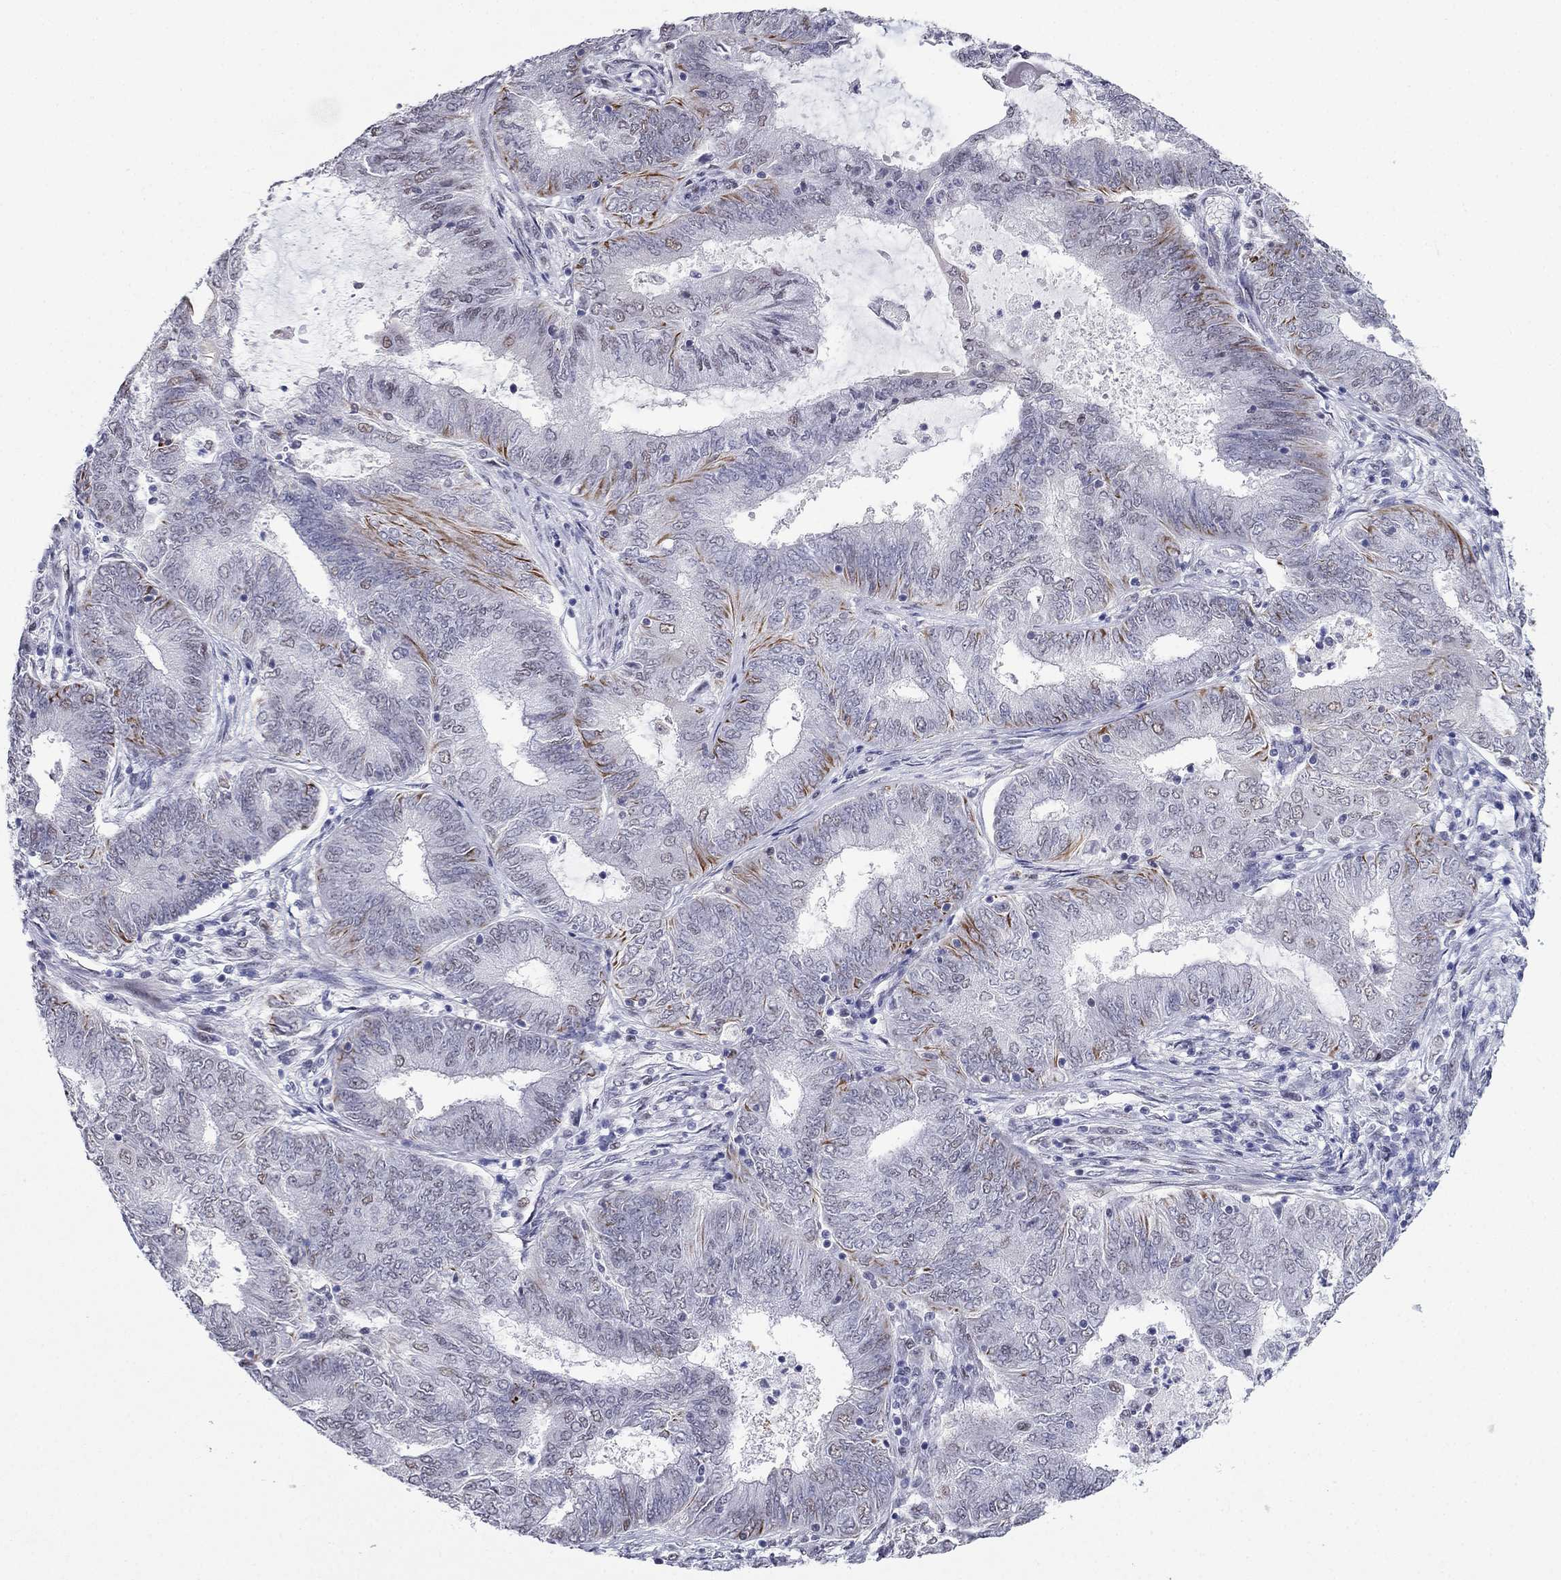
{"staining": {"intensity": "strong", "quantity": "<25%", "location": "cytoplasmic/membranous"}, "tissue": "endometrial cancer", "cell_type": "Tumor cells", "image_type": "cancer", "snomed": [{"axis": "morphology", "description": "Adenocarcinoma, NOS"}, {"axis": "topography", "description": "Endometrium"}], "caption": "There is medium levels of strong cytoplasmic/membranous positivity in tumor cells of endometrial adenocarcinoma, as demonstrated by immunohistochemical staining (brown color).", "gene": "PPM1G", "patient": {"sex": "female", "age": 62}}